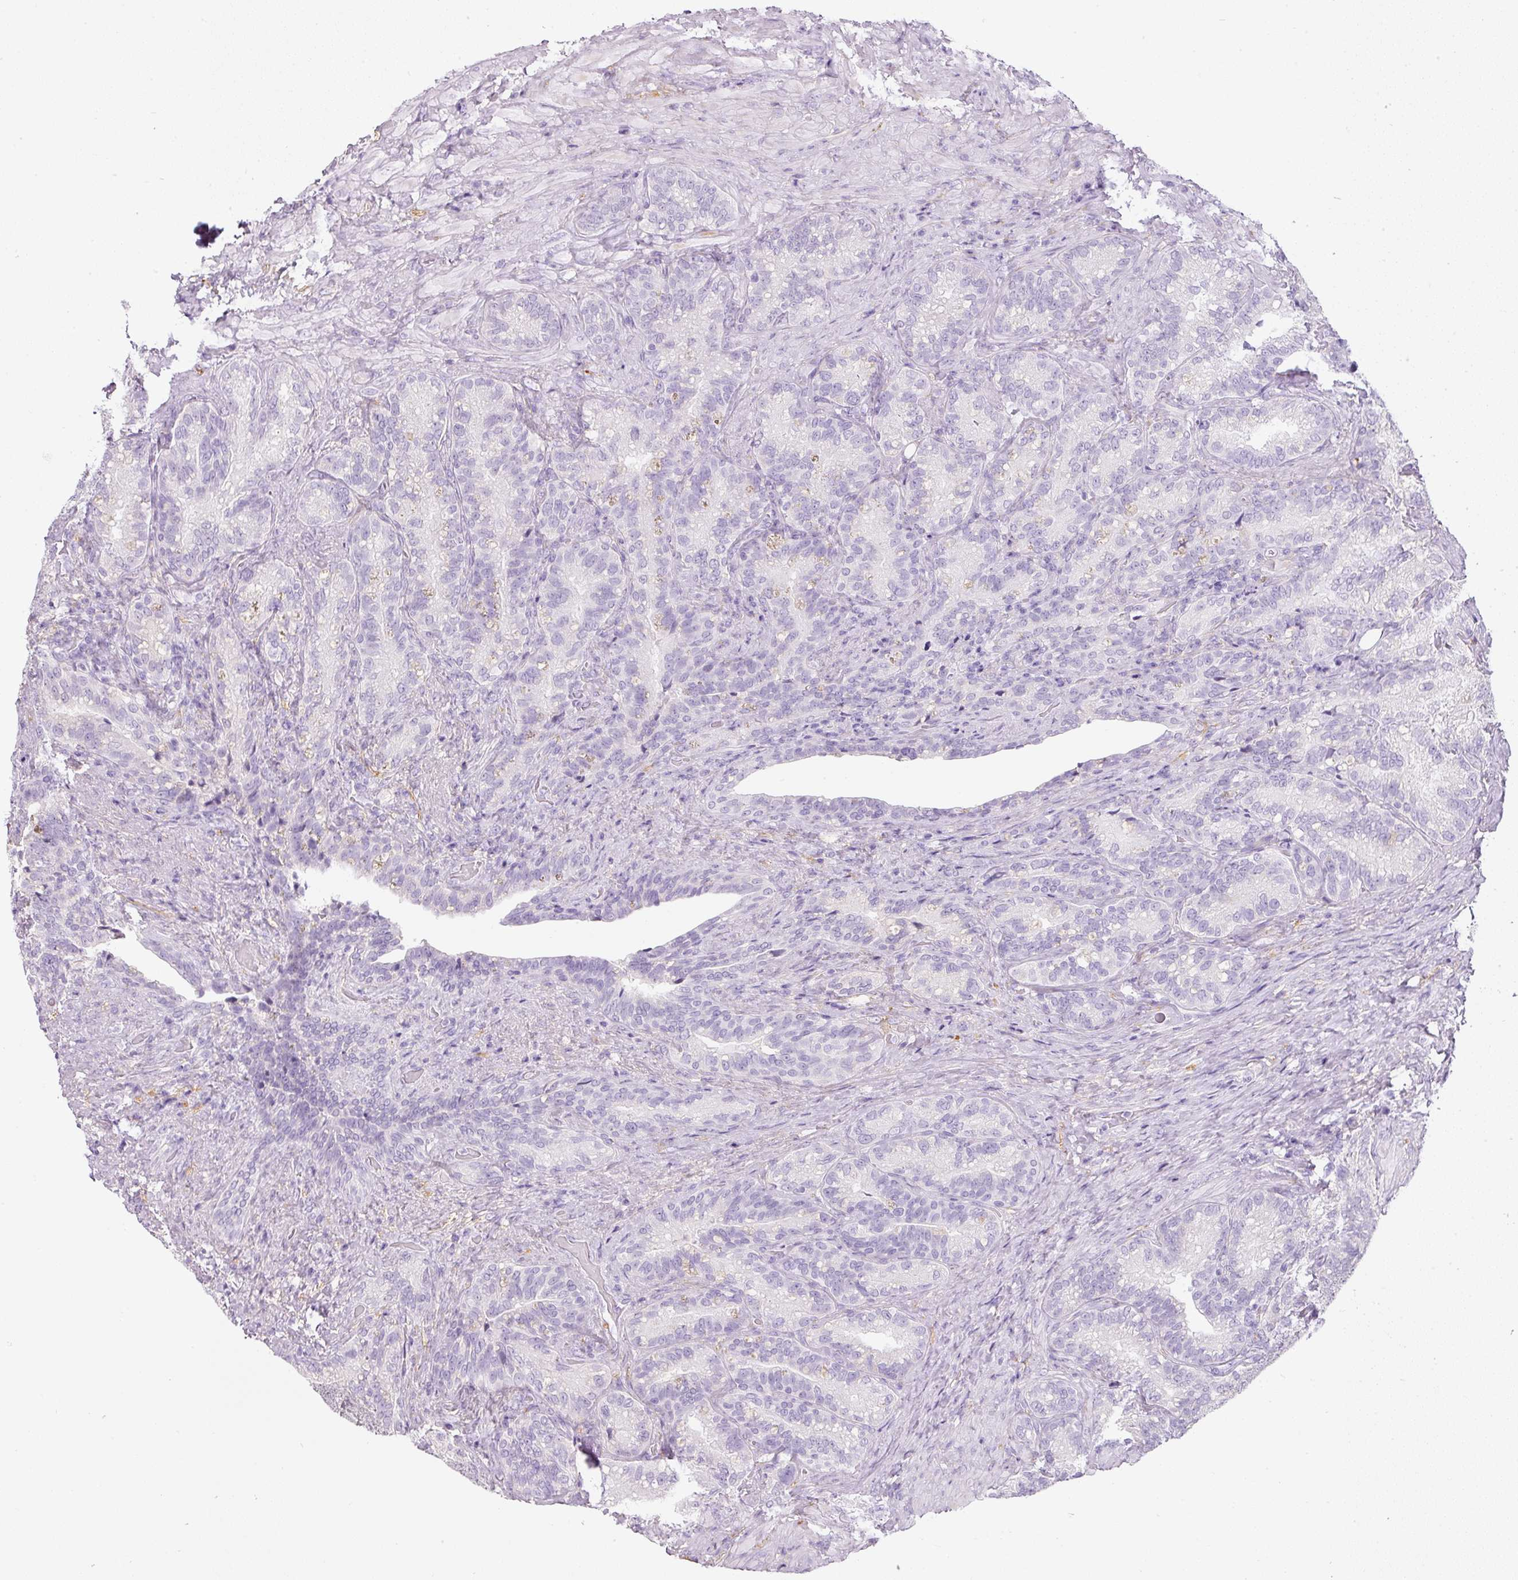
{"staining": {"intensity": "negative", "quantity": "none", "location": "none"}, "tissue": "seminal vesicle", "cell_type": "Glandular cells", "image_type": "normal", "snomed": [{"axis": "morphology", "description": "Normal tissue, NOS"}, {"axis": "topography", "description": "Seminal veicle"}], "caption": "Immunohistochemistry (IHC) of unremarkable human seminal vesicle shows no positivity in glandular cells.", "gene": "DNM1", "patient": {"sex": "male", "age": 68}}